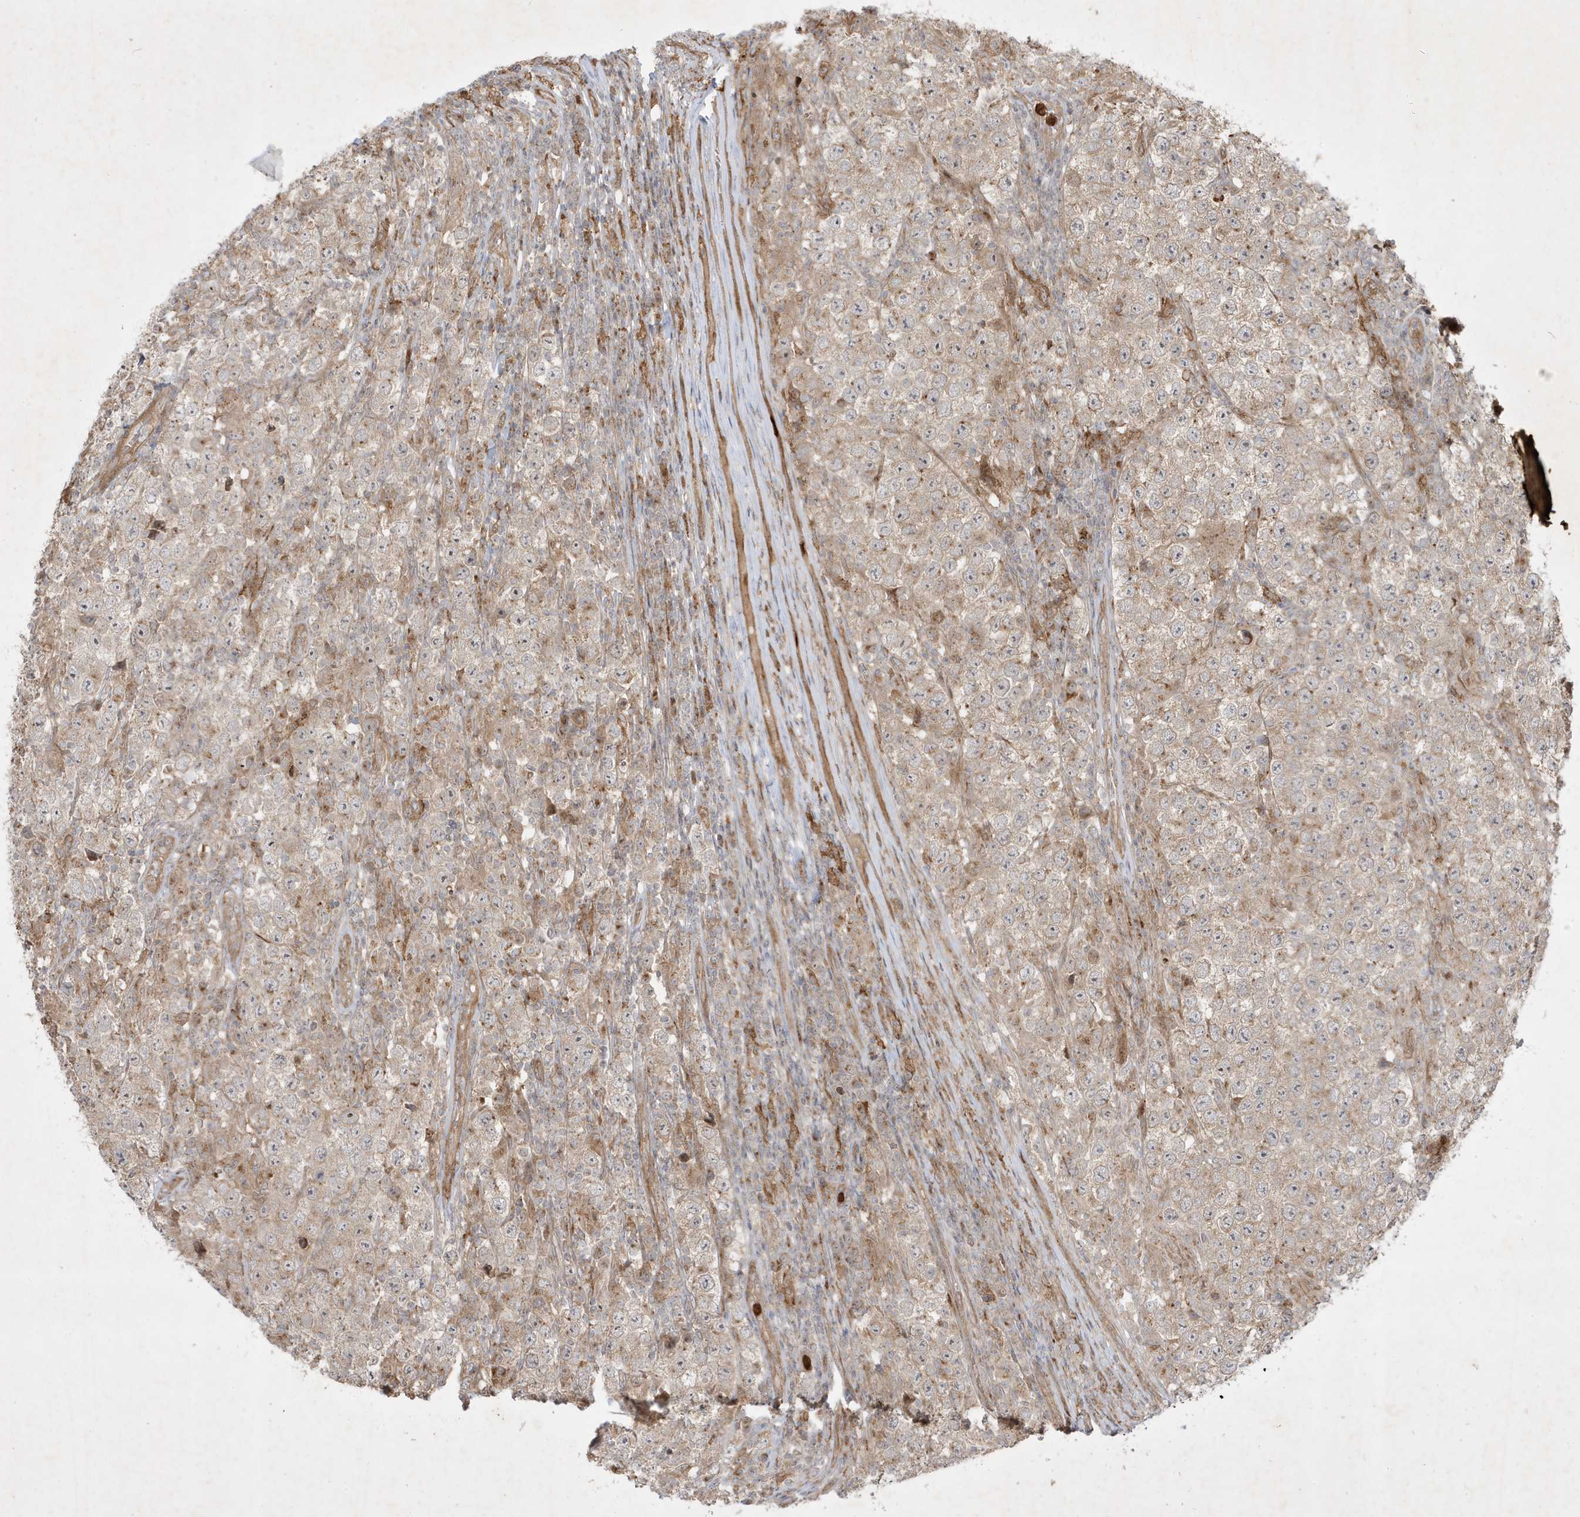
{"staining": {"intensity": "weak", "quantity": "25%-75%", "location": "cytoplasmic/membranous"}, "tissue": "testis cancer", "cell_type": "Tumor cells", "image_type": "cancer", "snomed": [{"axis": "morphology", "description": "Normal tissue, NOS"}, {"axis": "morphology", "description": "Urothelial carcinoma, High grade"}, {"axis": "morphology", "description": "Seminoma, NOS"}, {"axis": "morphology", "description": "Carcinoma, Embryonal, NOS"}, {"axis": "topography", "description": "Urinary bladder"}, {"axis": "topography", "description": "Testis"}], "caption": "This is an image of immunohistochemistry staining of seminoma (testis), which shows weak staining in the cytoplasmic/membranous of tumor cells.", "gene": "IFT57", "patient": {"sex": "male", "age": 41}}